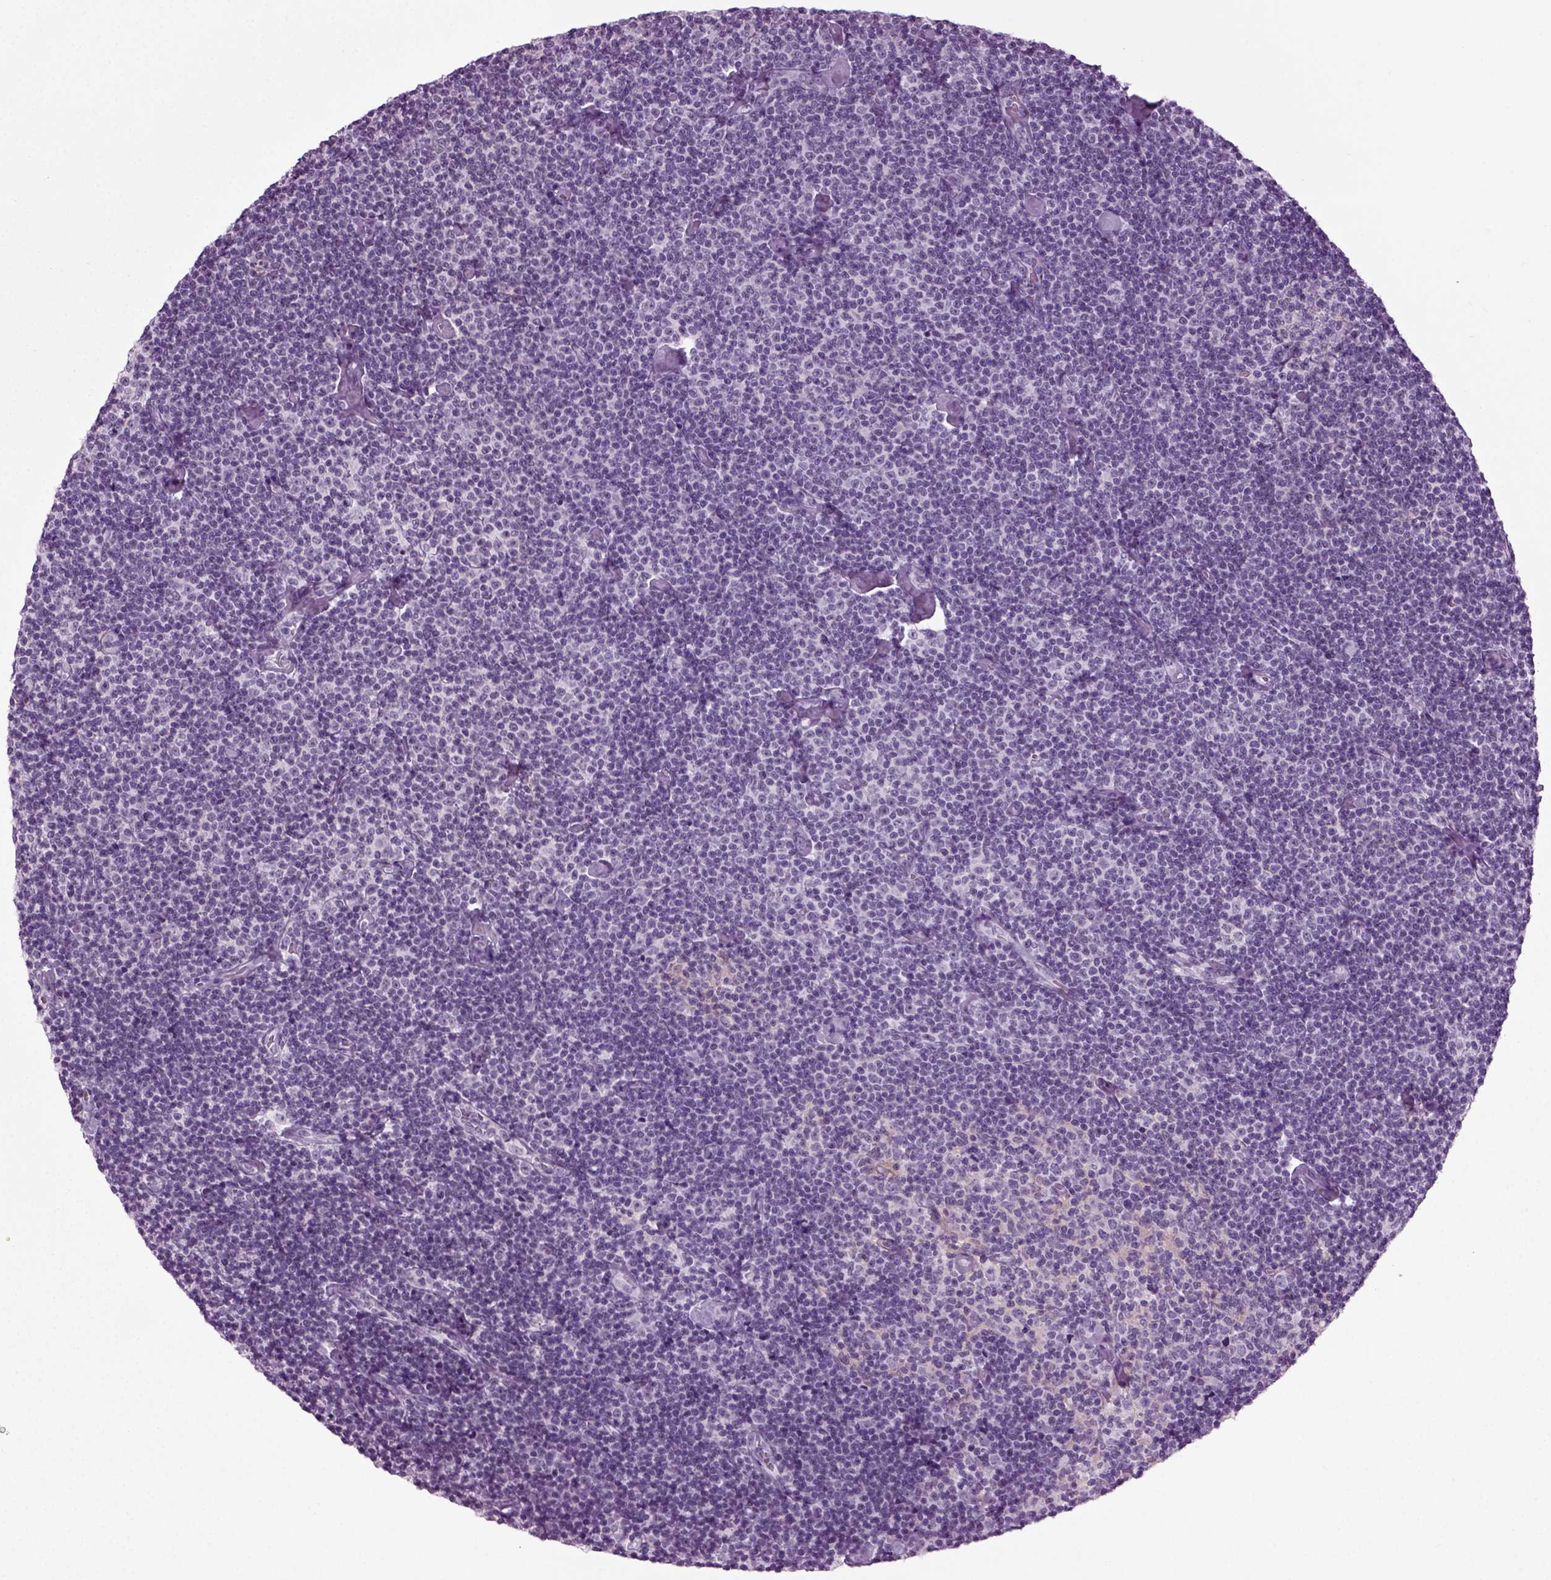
{"staining": {"intensity": "negative", "quantity": "none", "location": "none"}, "tissue": "lymphoma", "cell_type": "Tumor cells", "image_type": "cancer", "snomed": [{"axis": "morphology", "description": "Malignant lymphoma, non-Hodgkin's type, Low grade"}, {"axis": "topography", "description": "Lymph node"}], "caption": "IHC image of neoplastic tissue: human lymphoma stained with DAB (3,3'-diaminobenzidine) shows no significant protein positivity in tumor cells. The staining is performed using DAB (3,3'-diaminobenzidine) brown chromogen with nuclei counter-stained in using hematoxylin.", "gene": "ZC2HC1C", "patient": {"sex": "male", "age": 81}}